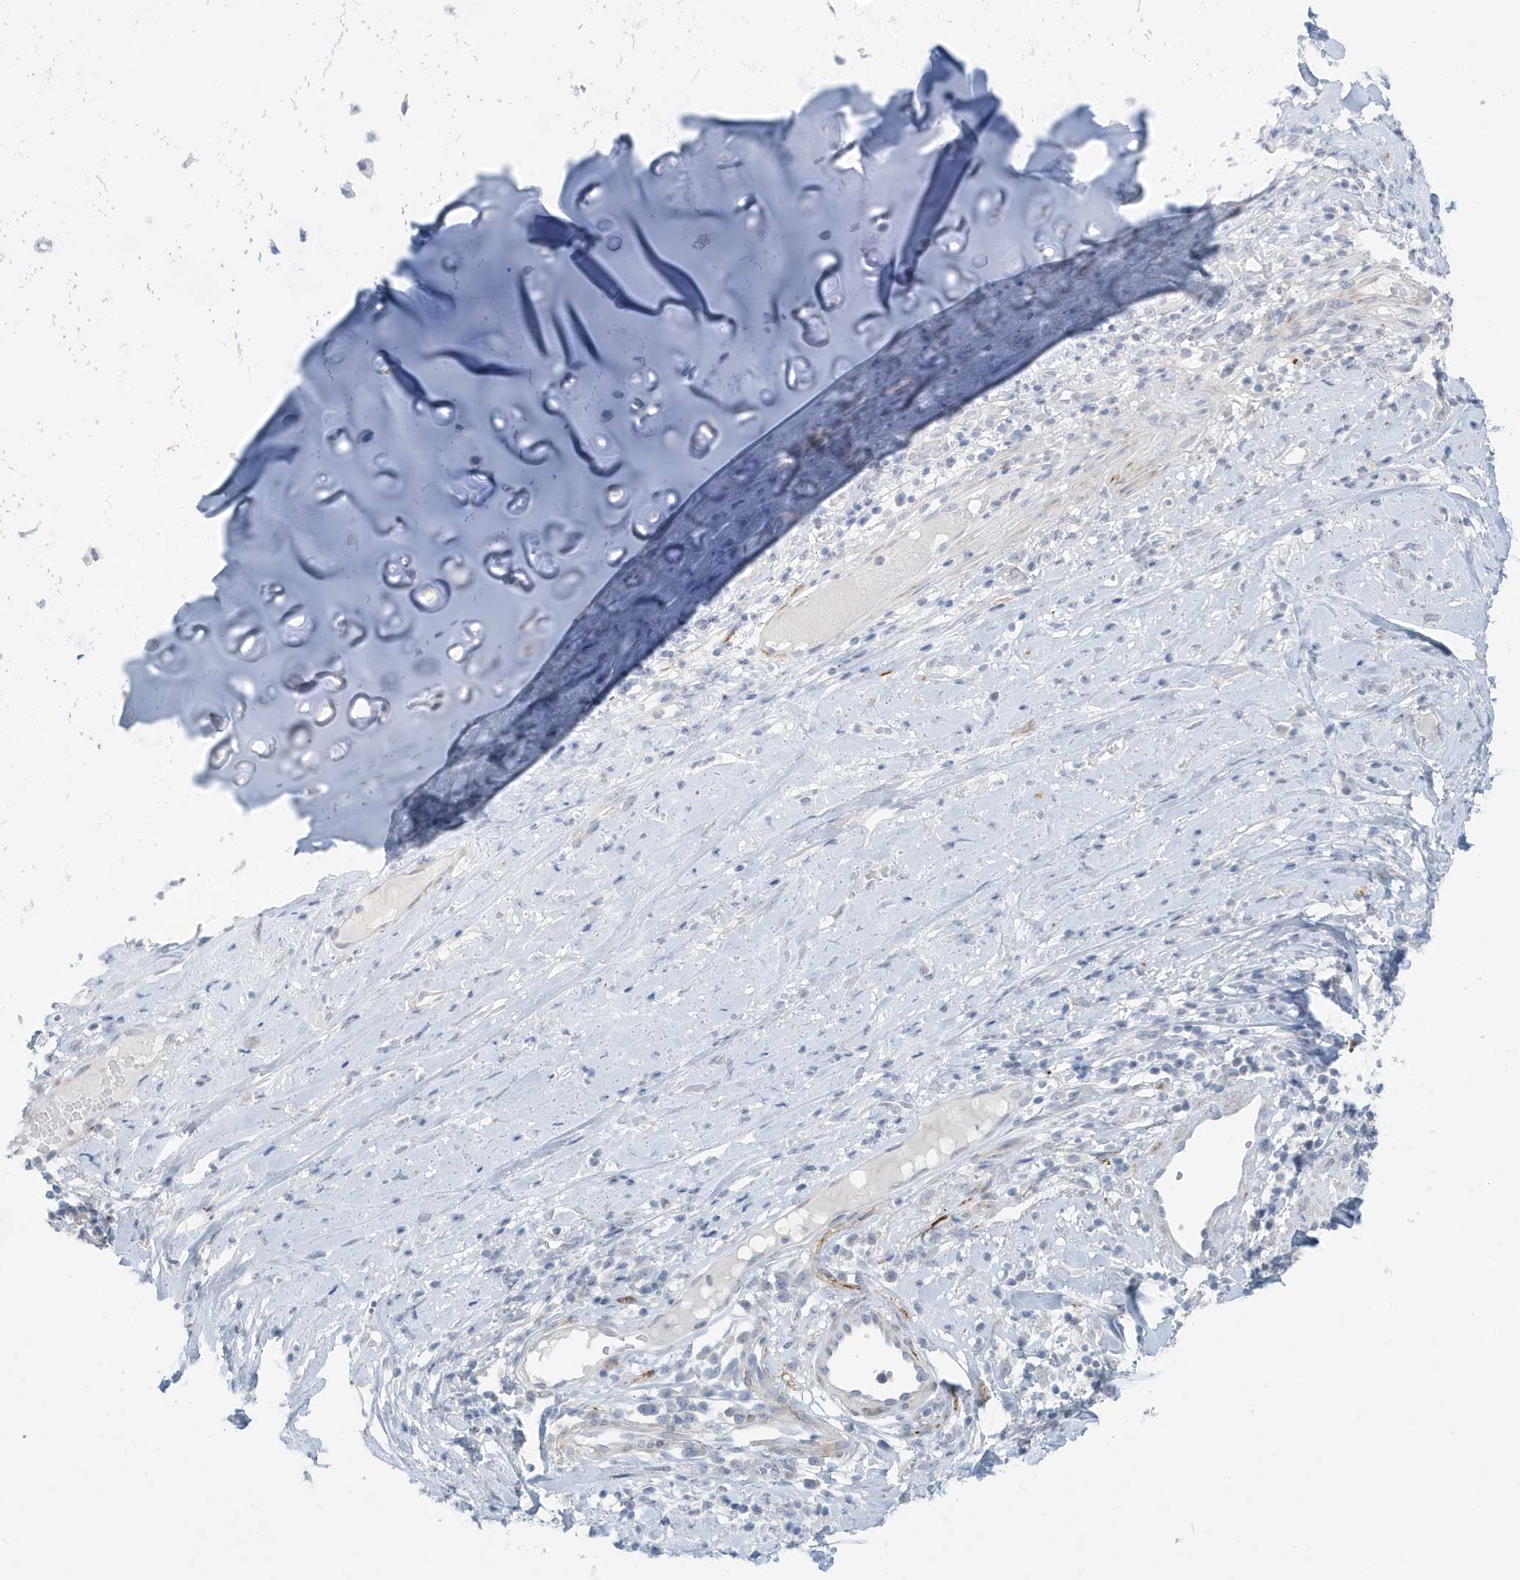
{"staining": {"intensity": "negative", "quantity": "none", "location": "none"}, "tissue": "adipose tissue", "cell_type": "Adipocytes", "image_type": "normal", "snomed": [{"axis": "morphology", "description": "Normal tissue, NOS"}, {"axis": "morphology", "description": "Basal cell carcinoma"}, {"axis": "topography", "description": "Cartilage tissue"}, {"axis": "topography", "description": "Nasopharynx"}, {"axis": "topography", "description": "Oral tissue"}], "caption": "Adipocytes are negative for protein expression in normal human adipose tissue. The staining was performed using DAB (3,3'-diaminobenzidine) to visualize the protein expression in brown, while the nuclei were stained in blue with hematoxylin (Magnification: 20x).", "gene": "PERM1", "patient": {"sex": "female", "age": 77}}